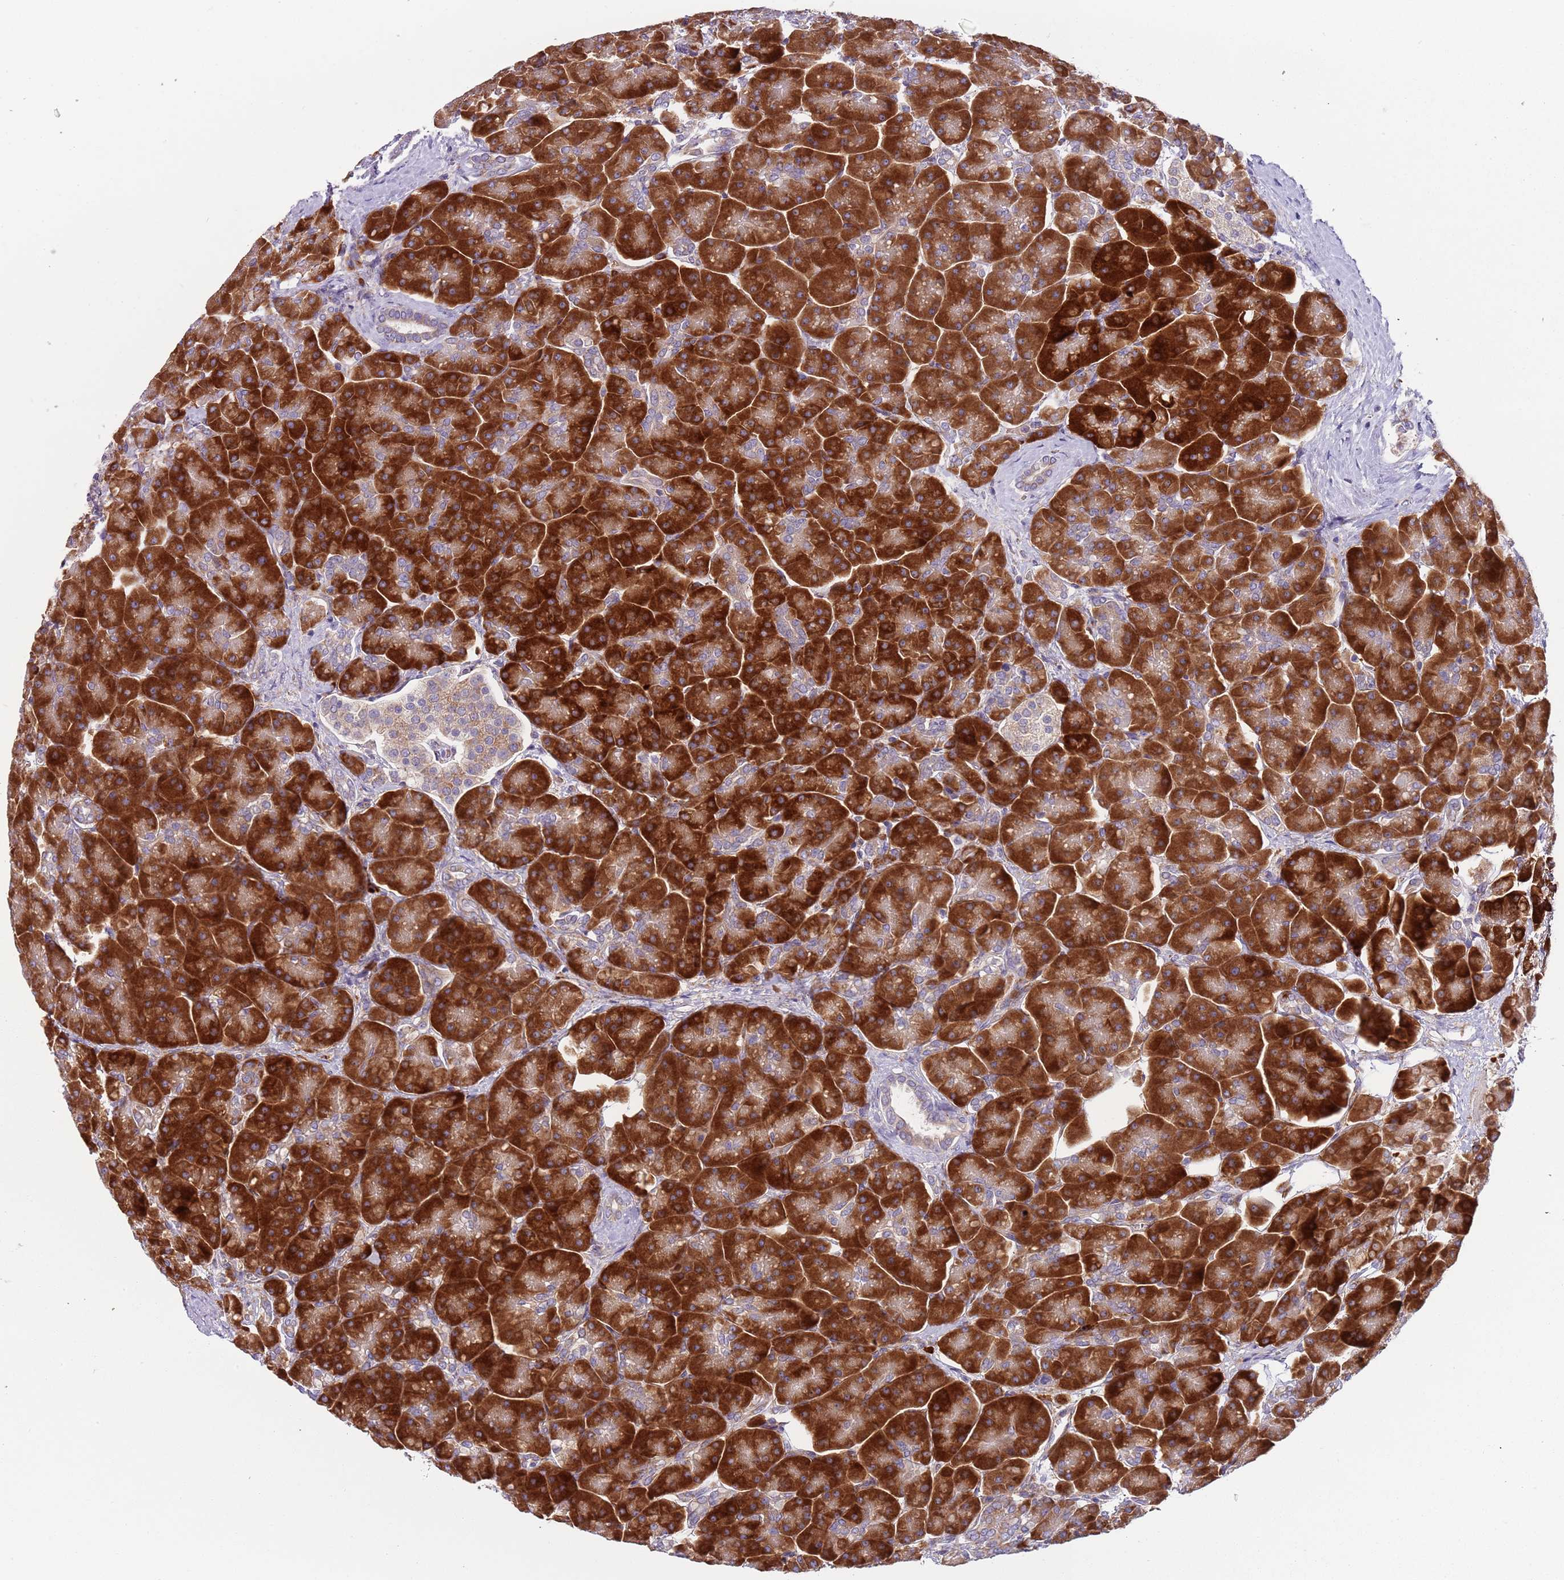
{"staining": {"intensity": "strong", "quantity": ">75%", "location": "cytoplasmic/membranous"}, "tissue": "pancreas", "cell_type": "Exocrine glandular cells", "image_type": "normal", "snomed": [{"axis": "morphology", "description": "Normal tissue, NOS"}, {"axis": "topography", "description": "Pancreas"}], "caption": "Pancreas stained with DAB immunohistochemistry exhibits high levels of strong cytoplasmic/membranous expression in approximately >75% of exocrine glandular cells.", "gene": "VWCE", "patient": {"sex": "male", "age": 66}}